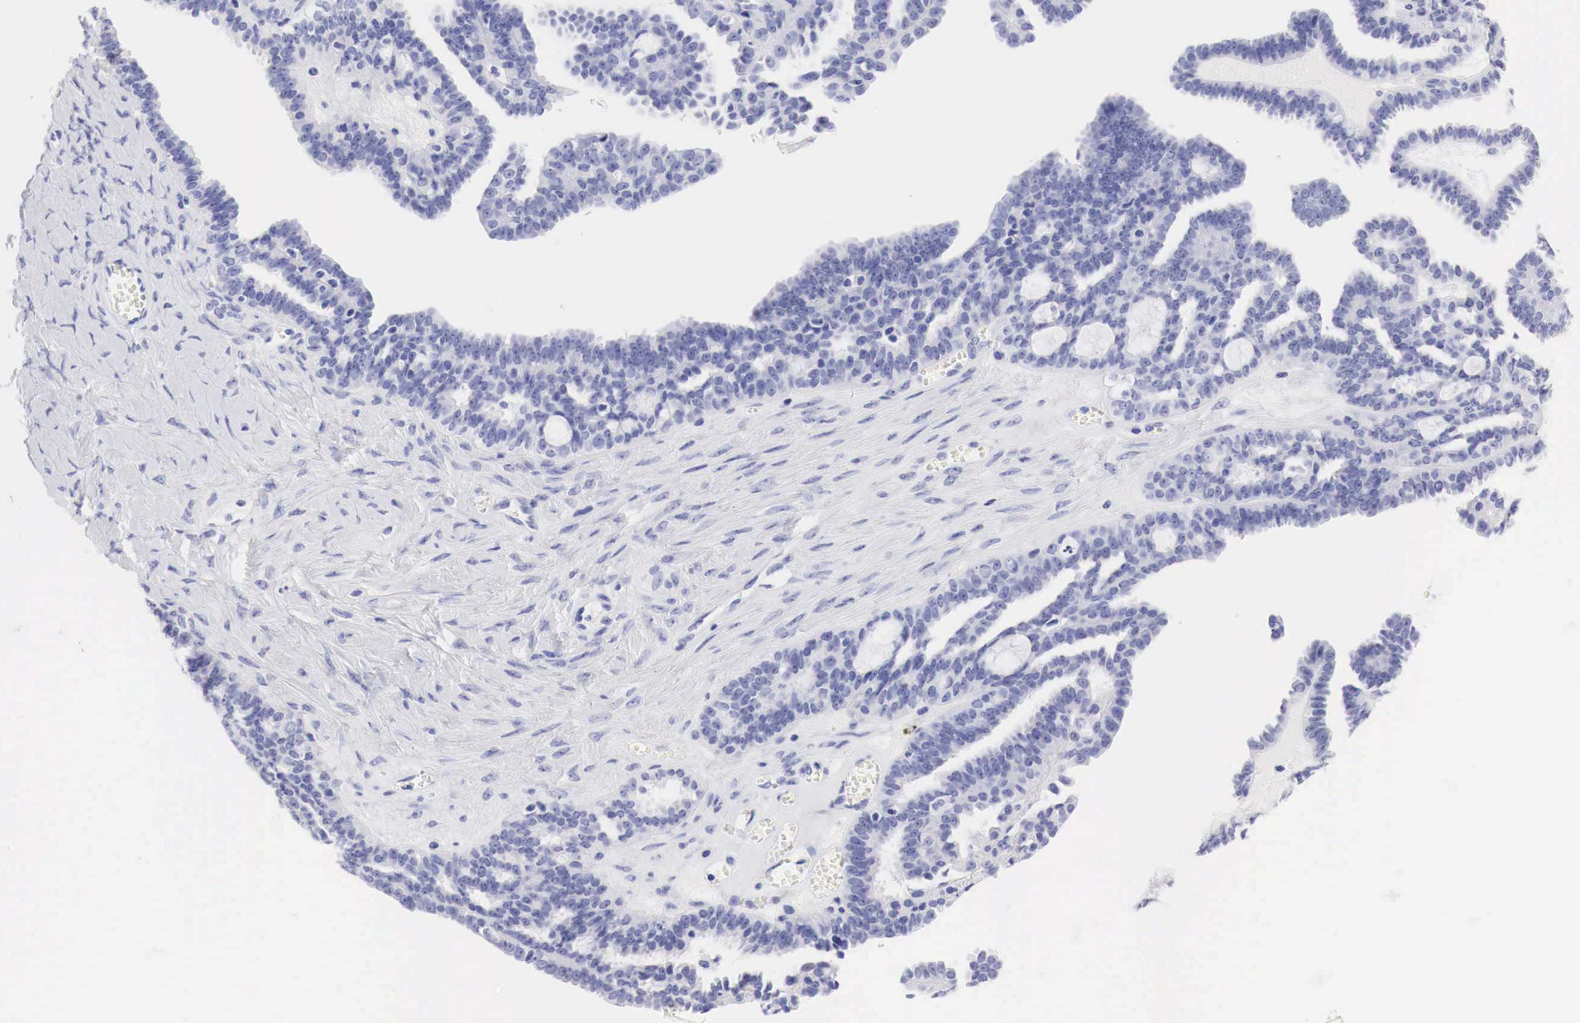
{"staining": {"intensity": "negative", "quantity": "none", "location": "none"}, "tissue": "ovarian cancer", "cell_type": "Tumor cells", "image_type": "cancer", "snomed": [{"axis": "morphology", "description": "Cystadenocarcinoma, serous, NOS"}, {"axis": "topography", "description": "Ovary"}], "caption": "Histopathology image shows no significant protein staining in tumor cells of serous cystadenocarcinoma (ovarian). (Brightfield microscopy of DAB (3,3'-diaminobenzidine) immunohistochemistry at high magnification).", "gene": "TYR", "patient": {"sex": "female", "age": 71}}